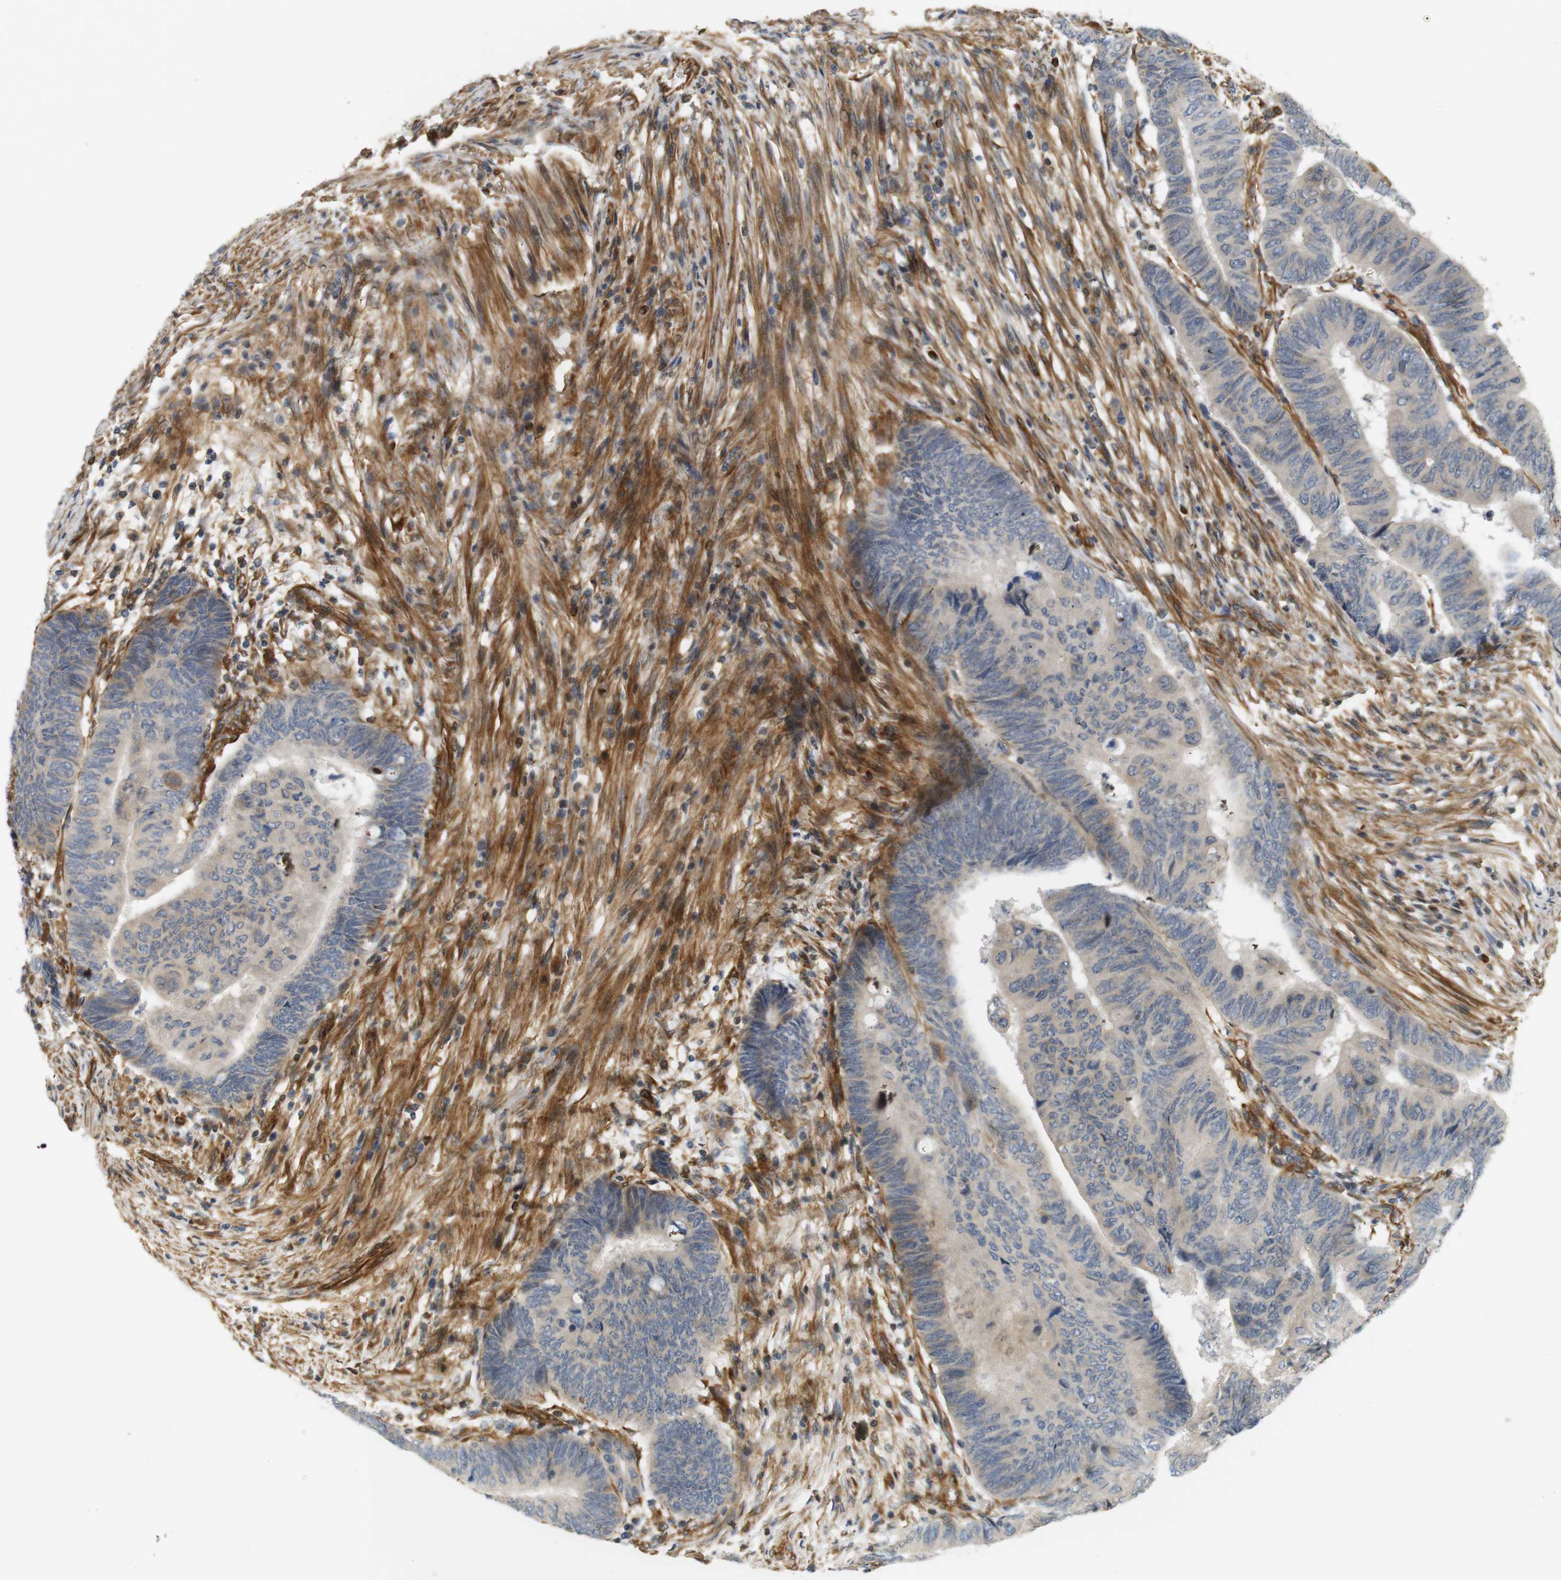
{"staining": {"intensity": "negative", "quantity": "none", "location": "none"}, "tissue": "colorectal cancer", "cell_type": "Tumor cells", "image_type": "cancer", "snomed": [{"axis": "morphology", "description": "Normal tissue, NOS"}, {"axis": "morphology", "description": "Adenocarcinoma, NOS"}, {"axis": "topography", "description": "Rectum"}, {"axis": "topography", "description": "Peripheral nerve tissue"}], "caption": "This is a image of immunohistochemistry staining of colorectal adenocarcinoma, which shows no positivity in tumor cells.", "gene": "CYTH3", "patient": {"sex": "male", "age": 92}}